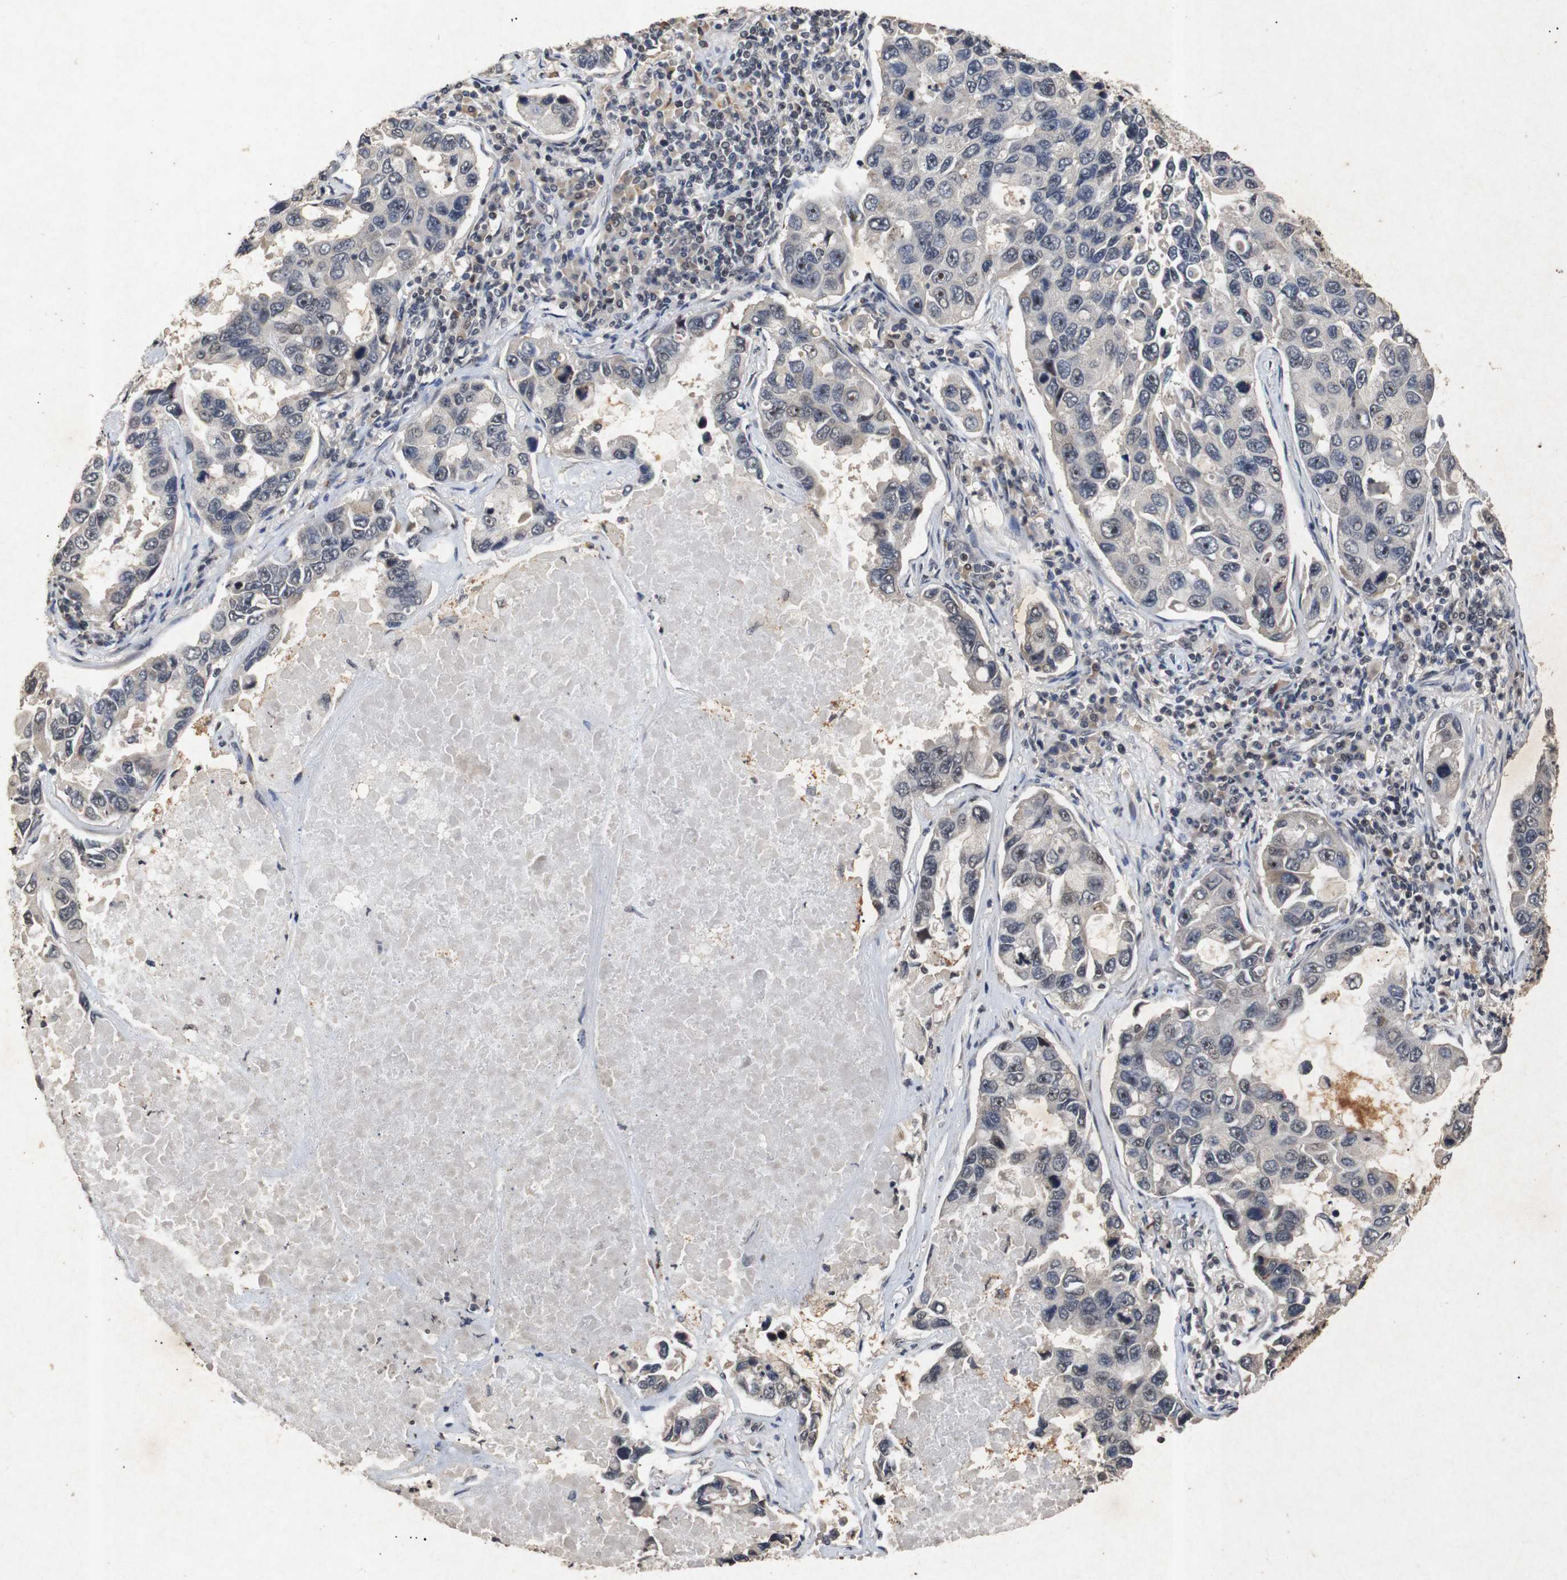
{"staining": {"intensity": "moderate", "quantity": ">75%", "location": "cytoplasmic/membranous,nuclear"}, "tissue": "lung cancer", "cell_type": "Tumor cells", "image_type": "cancer", "snomed": [{"axis": "morphology", "description": "Adenocarcinoma, NOS"}, {"axis": "topography", "description": "Lung"}], "caption": "This image shows lung cancer (adenocarcinoma) stained with immunohistochemistry to label a protein in brown. The cytoplasmic/membranous and nuclear of tumor cells show moderate positivity for the protein. Nuclei are counter-stained blue.", "gene": "PARN", "patient": {"sex": "male", "age": 64}}